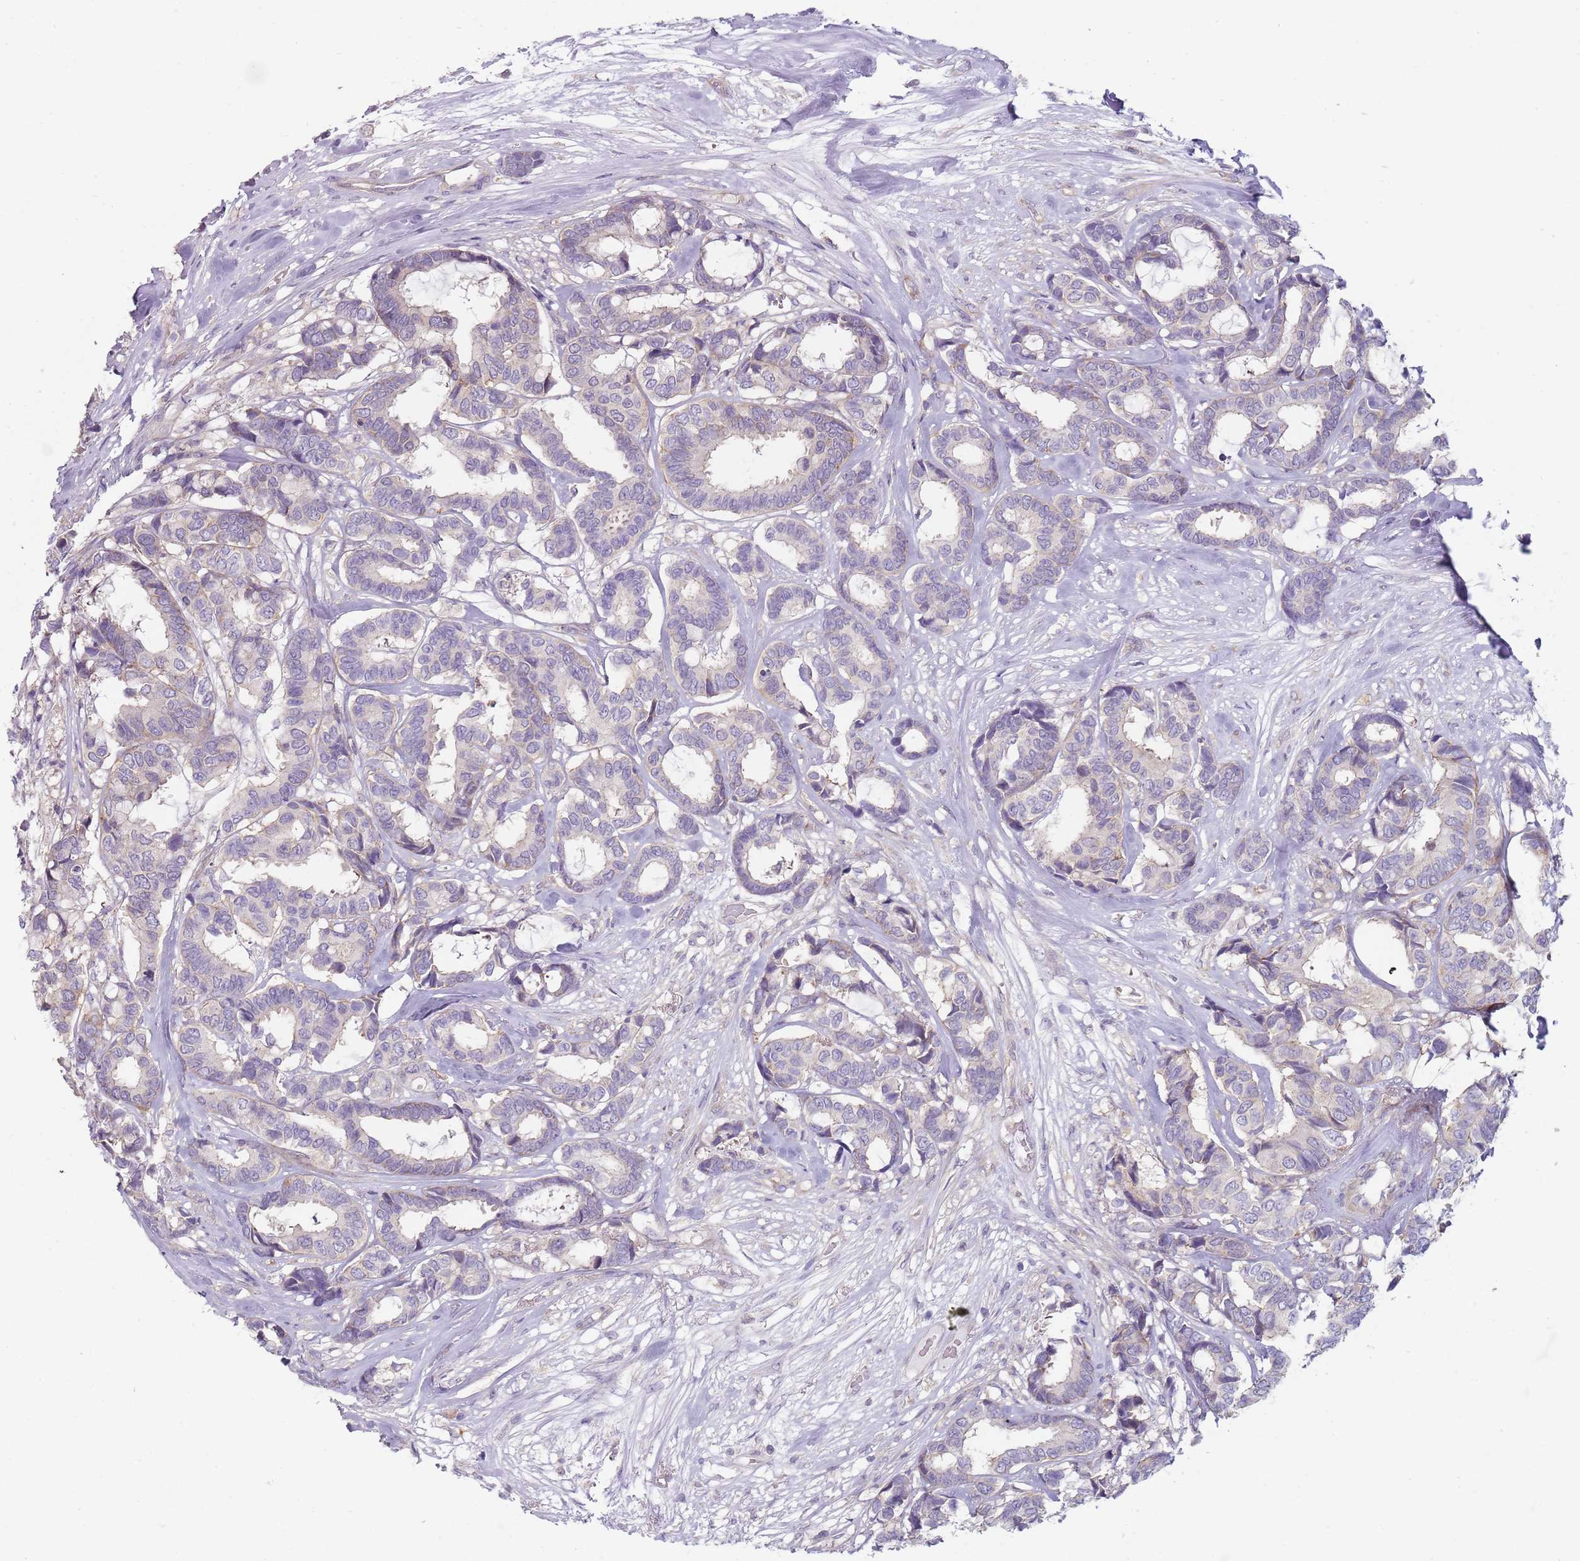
{"staining": {"intensity": "negative", "quantity": "none", "location": "none"}, "tissue": "breast cancer", "cell_type": "Tumor cells", "image_type": "cancer", "snomed": [{"axis": "morphology", "description": "Duct carcinoma"}, {"axis": "topography", "description": "Breast"}], "caption": "Immunohistochemistry (IHC) image of human breast cancer (infiltrating ductal carcinoma) stained for a protein (brown), which exhibits no staining in tumor cells.", "gene": "SLC26A6", "patient": {"sex": "female", "age": 87}}